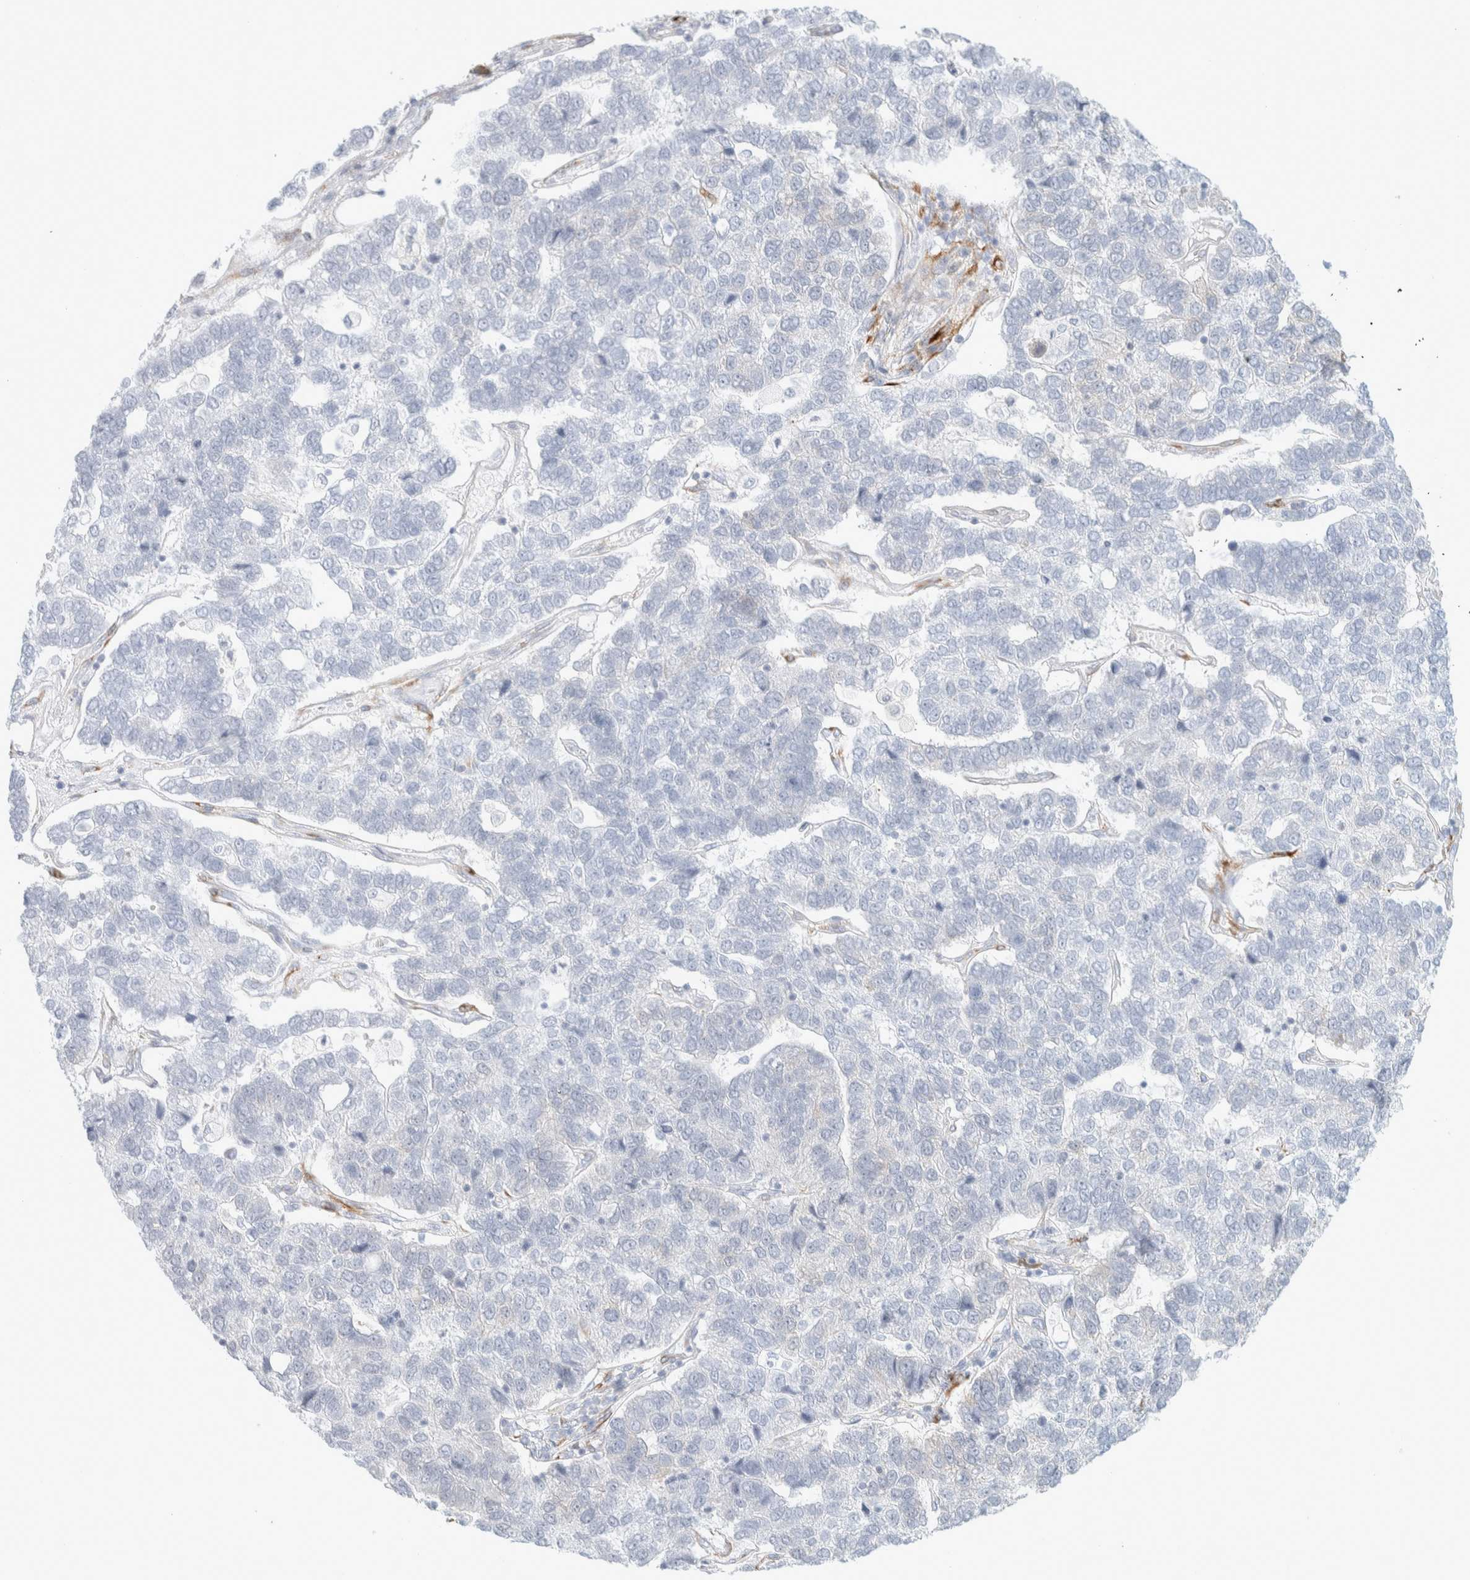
{"staining": {"intensity": "negative", "quantity": "none", "location": "none"}, "tissue": "pancreatic cancer", "cell_type": "Tumor cells", "image_type": "cancer", "snomed": [{"axis": "morphology", "description": "Adenocarcinoma, NOS"}, {"axis": "topography", "description": "Pancreas"}], "caption": "DAB immunohistochemical staining of pancreatic adenocarcinoma reveals no significant staining in tumor cells.", "gene": "ATCAY", "patient": {"sex": "female", "age": 61}}